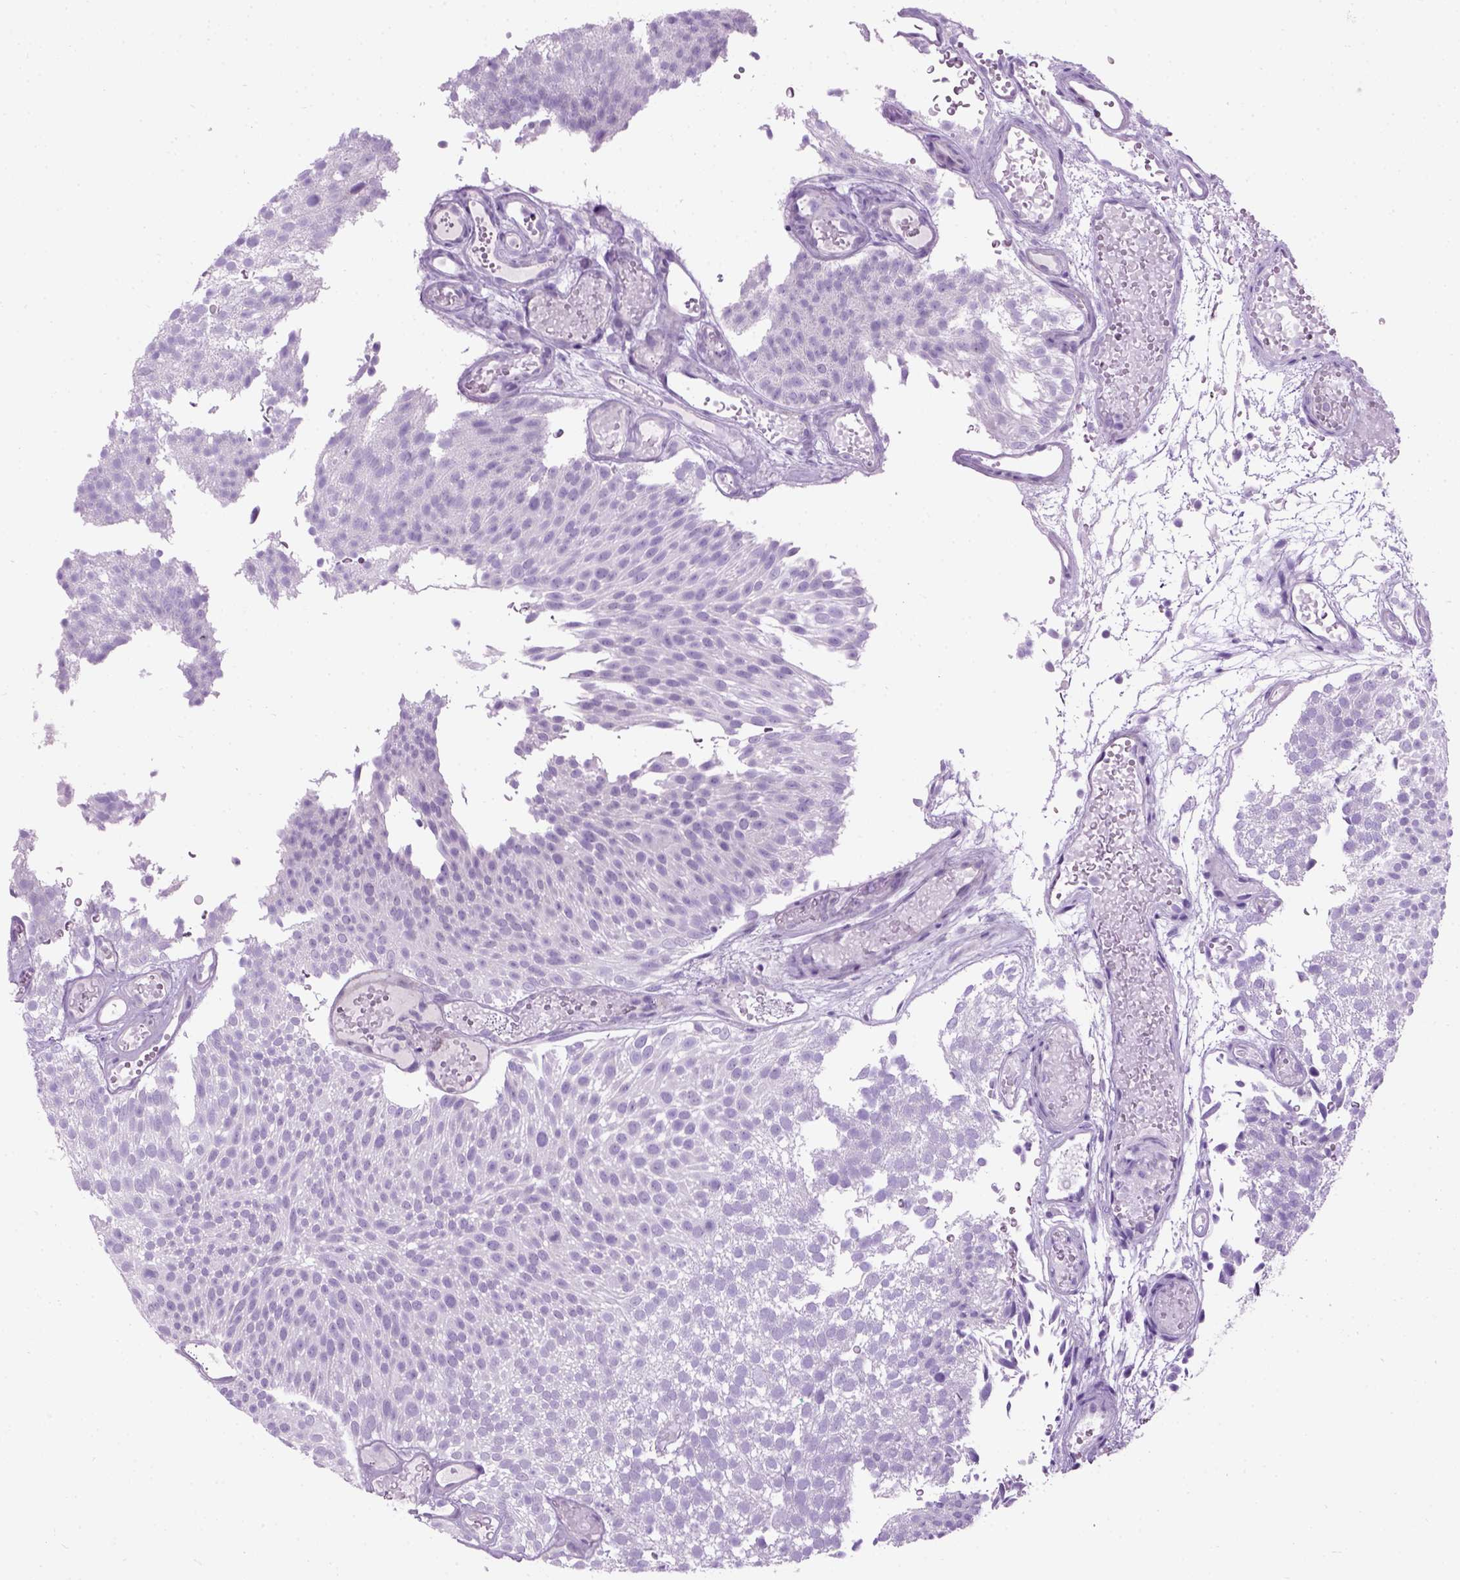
{"staining": {"intensity": "negative", "quantity": "none", "location": "none"}, "tissue": "urothelial cancer", "cell_type": "Tumor cells", "image_type": "cancer", "snomed": [{"axis": "morphology", "description": "Urothelial carcinoma, Low grade"}, {"axis": "topography", "description": "Urinary bladder"}], "caption": "The IHC histopathology image has no significant expression in tumor cells of urothelial cancer tissue. (Brightfield microscopy of DAB (3,3'-diaminobenzidine) IHC at high magnification).", "gene": "GABRB2", "patient": {"sex": "male", "age": 78}}